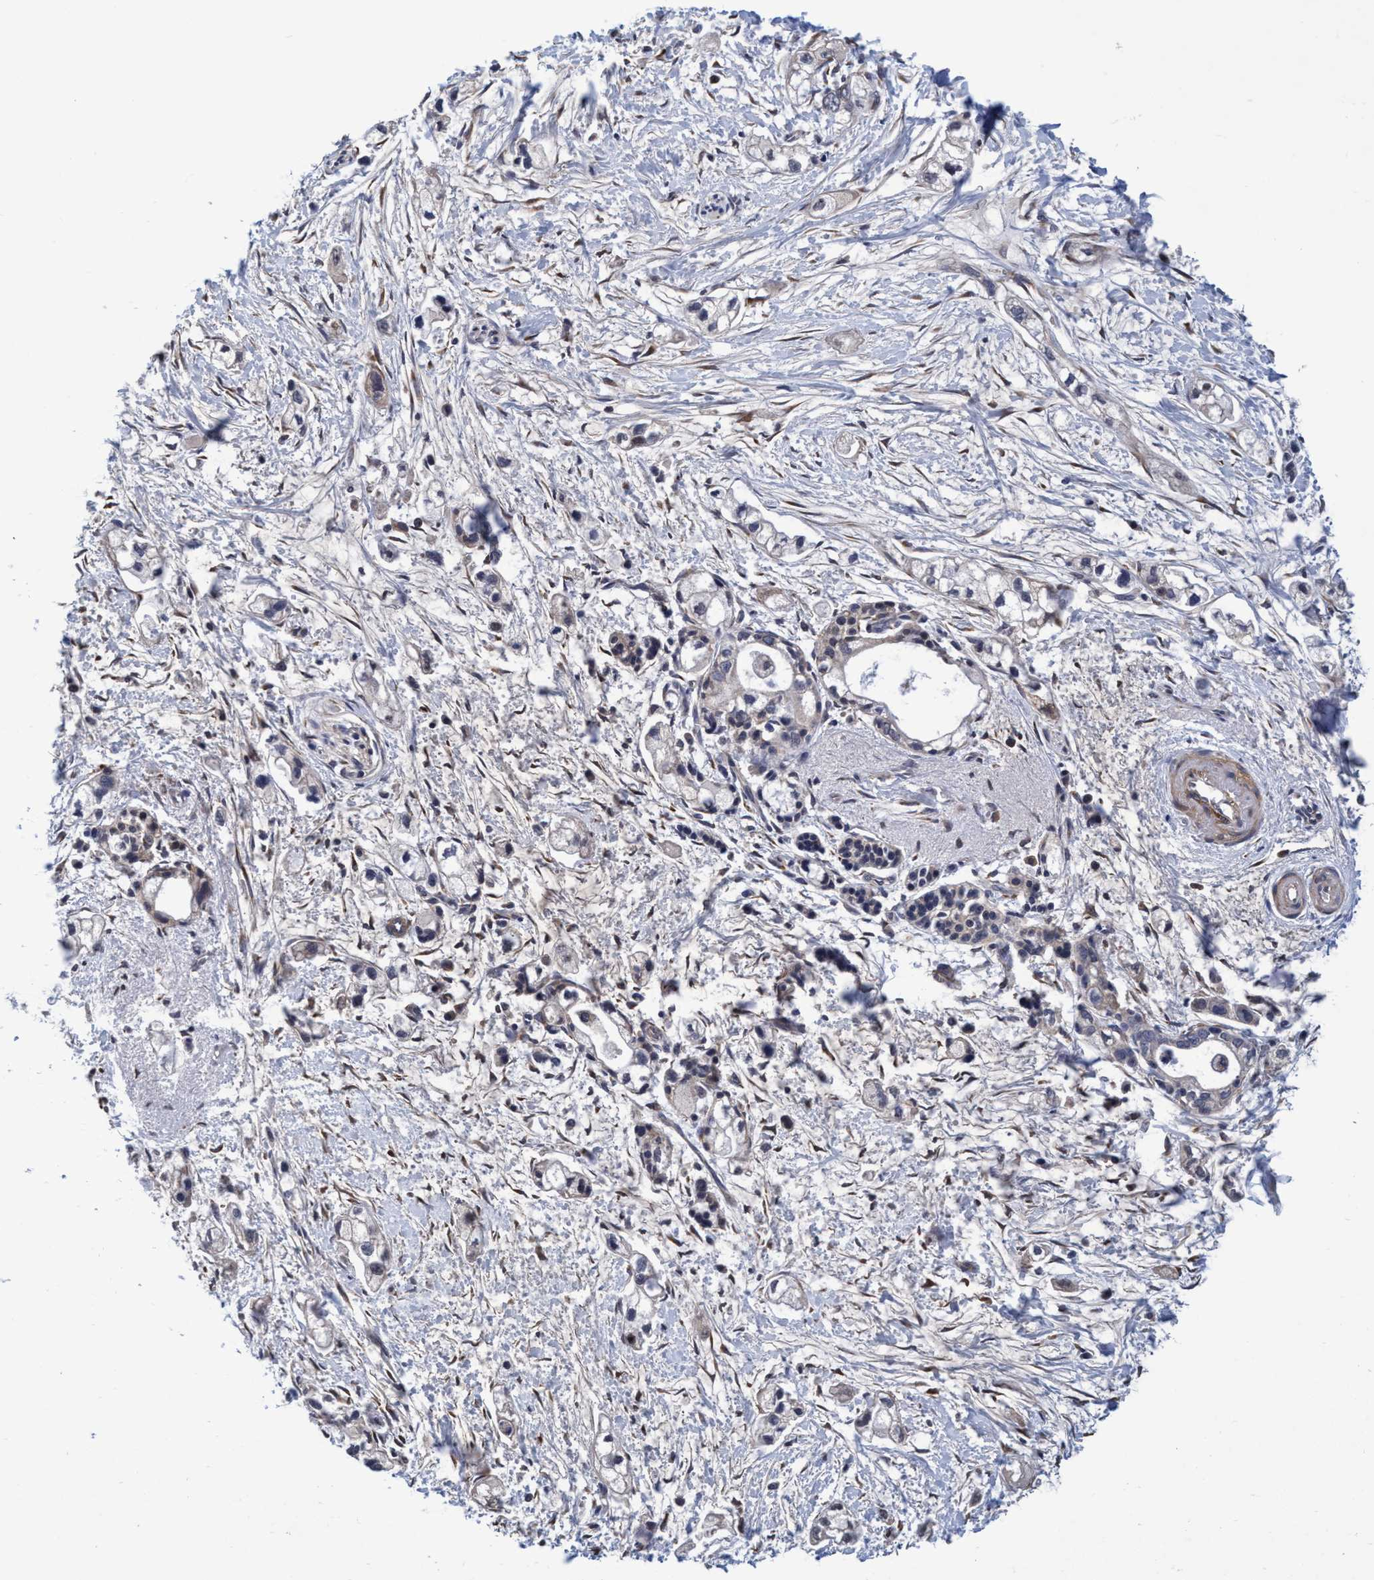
{"staining": {"intensity": "weak", "quantity": "<25%", "location": "cytoplasmic/membranous"}, "tissue": "pancreatic cancer", "cell_type": "Tumor cells", "image_type": "cancer", "snomed": [{"axis": "morphology", "description": "Adenocarcinoma, NOS"}, {"axis": "topography", "description": "Pancreas"}], "caption": "Adenocarcinoma (pancreatic) was stained to show a protein in brown. There is no significant expression in tumor cells.", "gene": "CALCOCO2", "patient": {"sex": "male", "age": 74}}